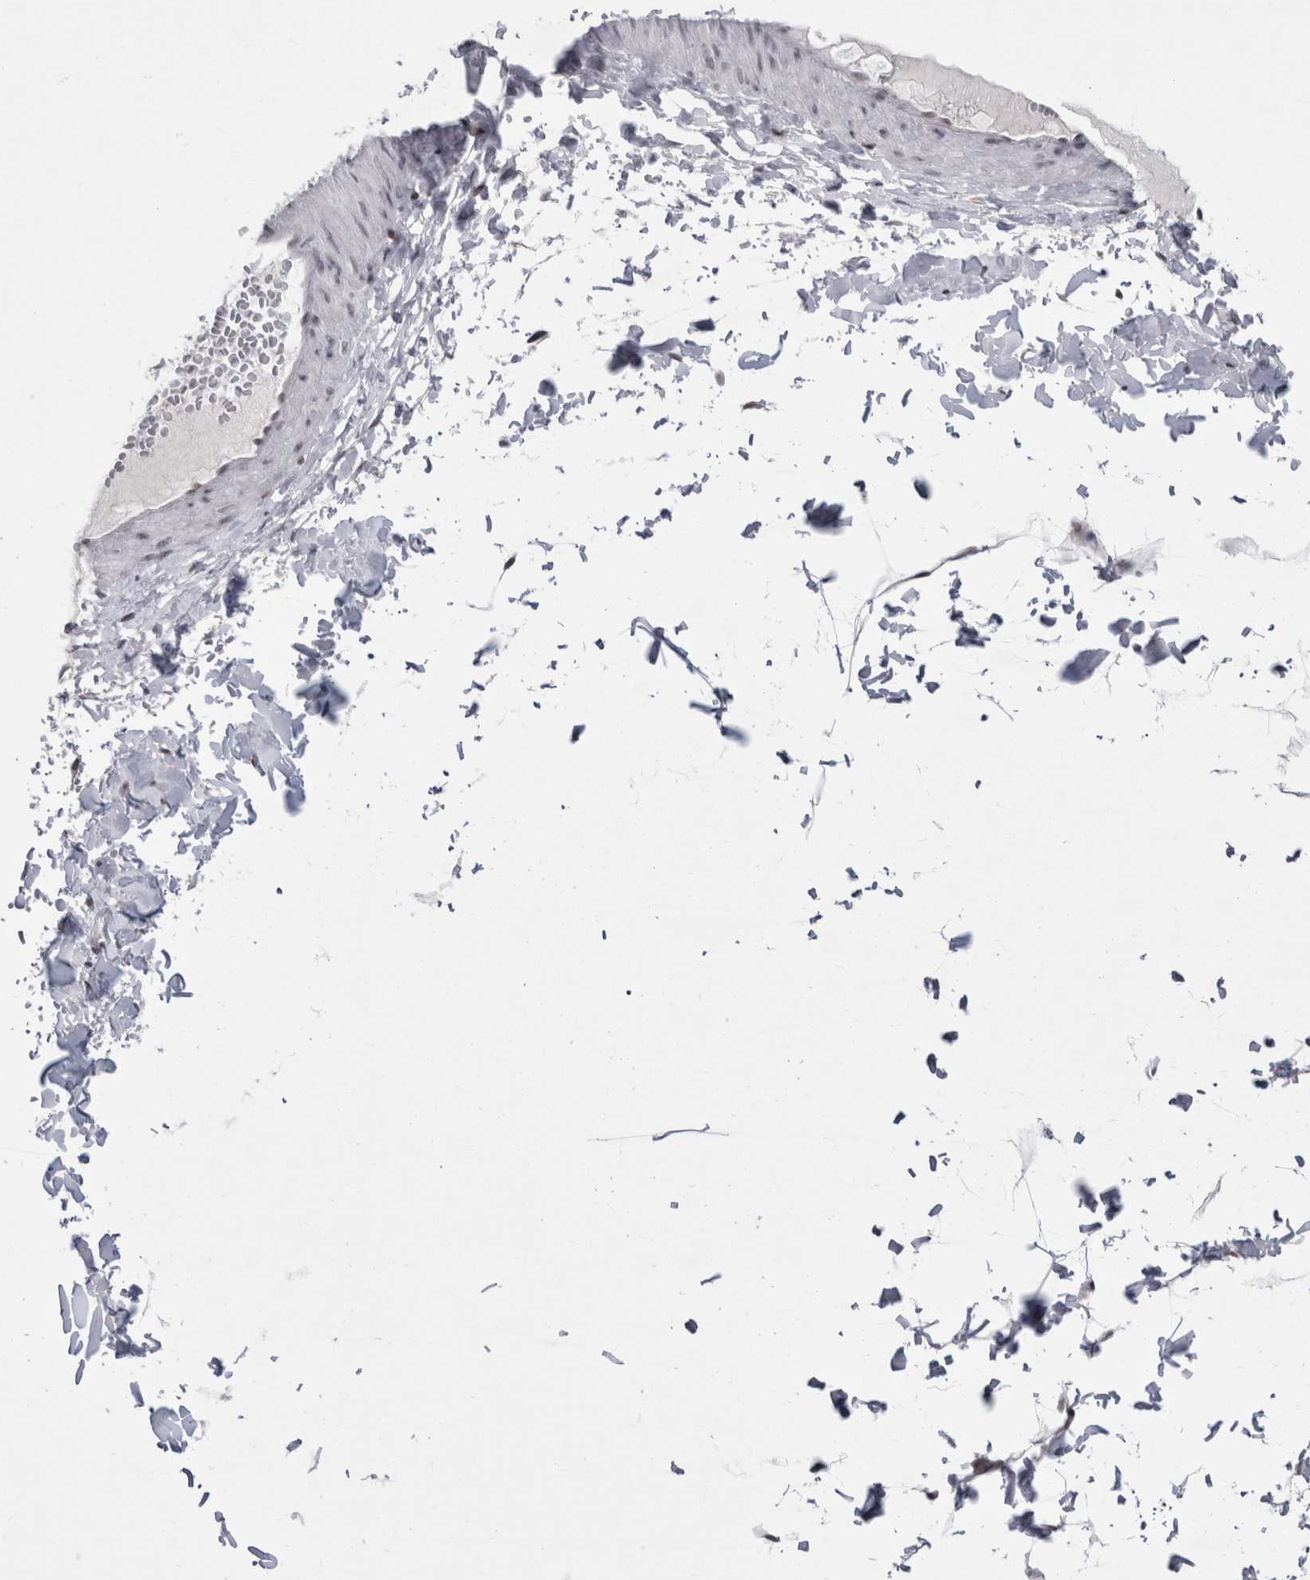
{"staining": {"intensity": "negative", "quantity": "none", "location": "none"}, "tissue": "adipose tissue", "cell_type": "Adipocytes", "image_type": "normal", "snomed": [{"axis": "morphology", "description": "Normal tissue, NOS"}, {"axis": "topography", "description": "Adipose tissue"}, {"axis": "topography", "description": "Vascular tissue"}, {"axis": "topography", "description": "Peripheral nerve tissue"}], "caption": "Immunohistochemical staining of benign adipose tissue demonstrates no significant staining in adipocytes. (Immunohistochemistry, brightfield microscopy, high magnification).", "gene": "PSMB2", "patient": {"sex": "male", "age": 25}}